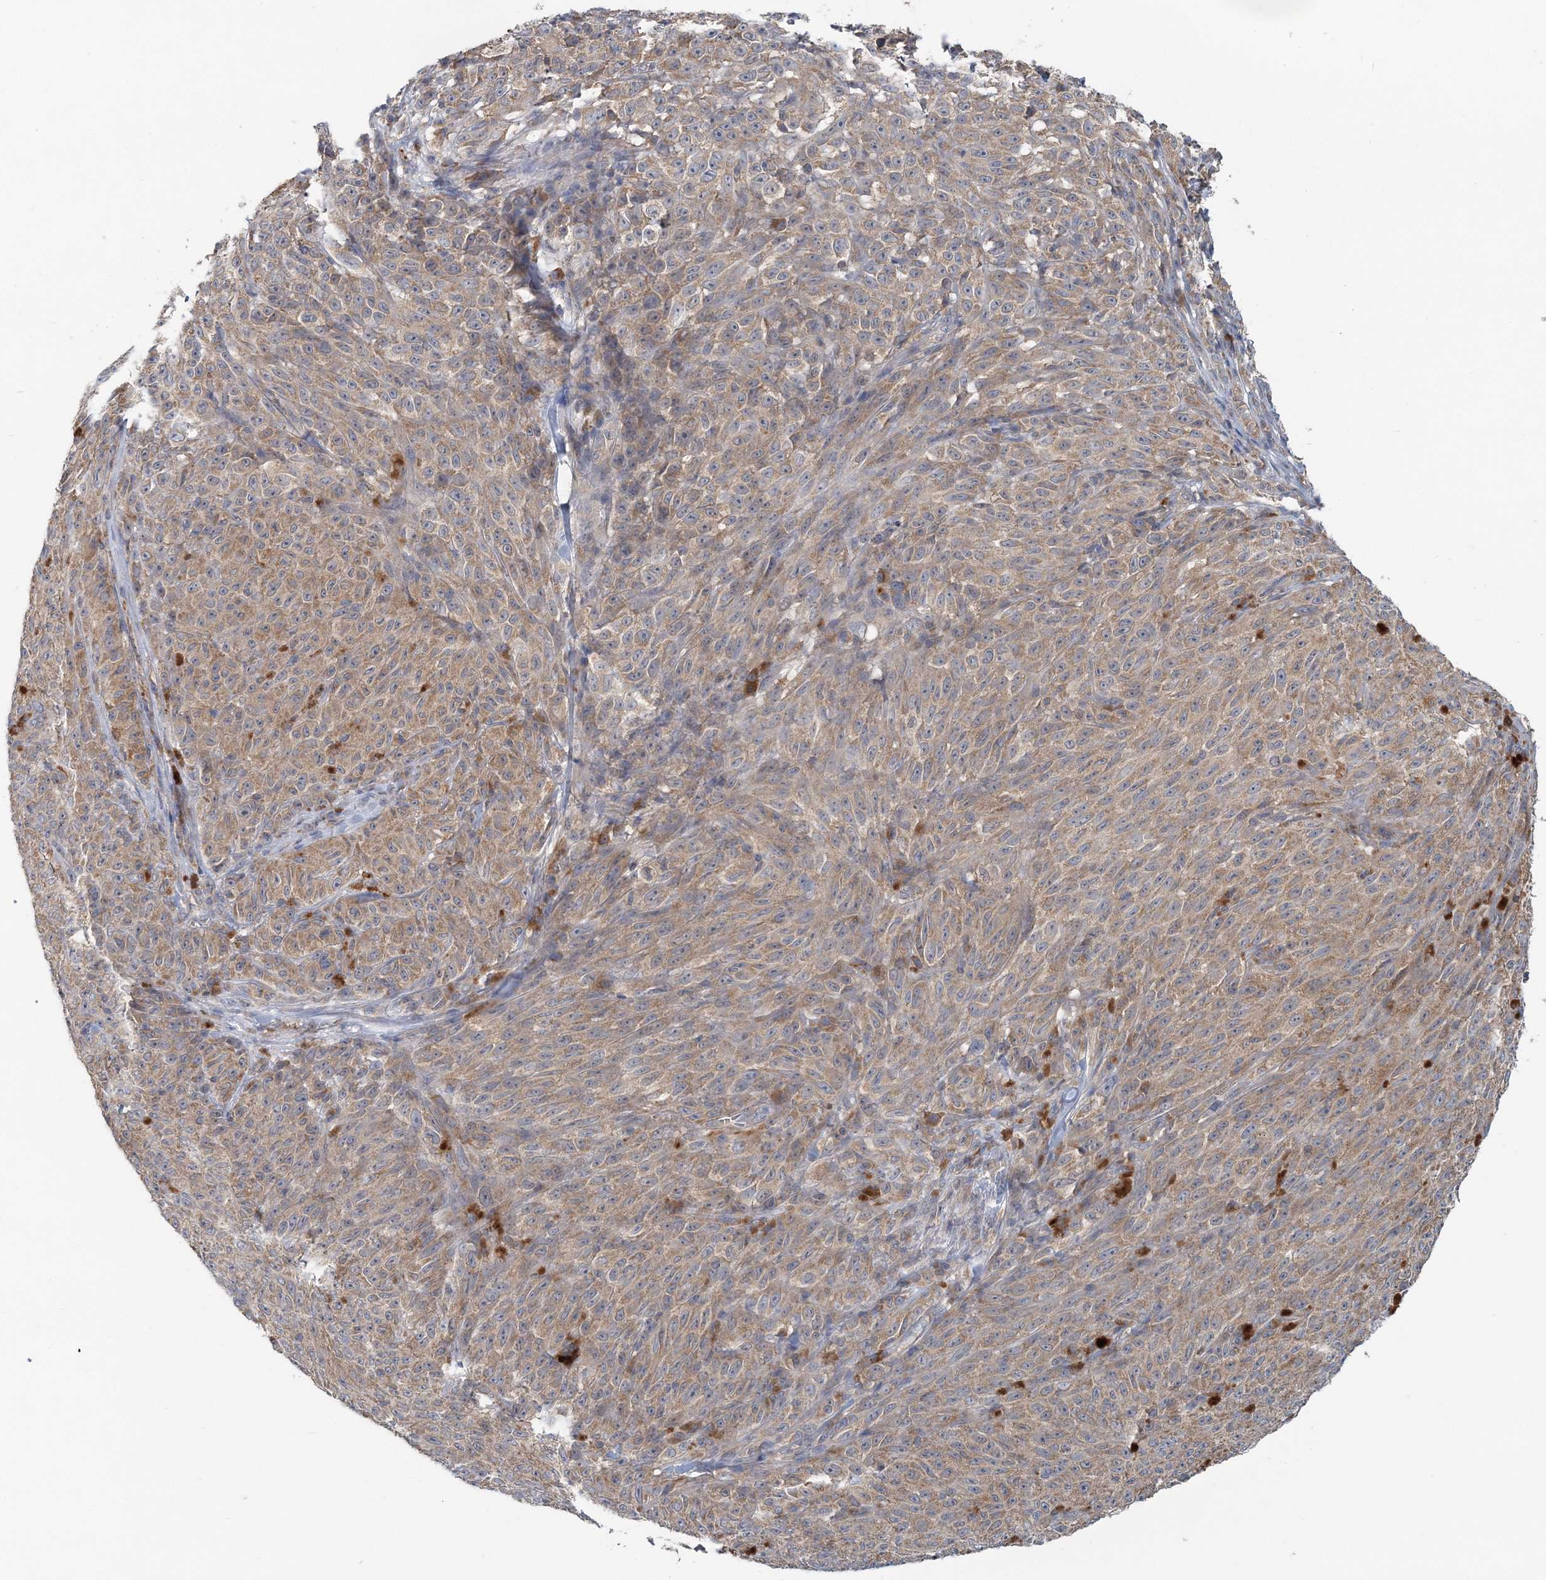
{"staining": {"intensity": "weak", "quantity": ">75%", "location": "cytoplasmic/membranous"}, "tissue": "melanoma", "cell_type": "Tumor cells", "image_type": "cancer", "snomed": [{"axis": "morphology", "description": "Malignant melanoma, NOS"}, {"axis": "topography", "description": "Skin"}], "caption": "Immunohistochemical staining of malignant melanoma demonstrates weak cytoplasmic/membranous protein staining in about >75% of tumor cells.", "gene": "RNF25", "patient": {"sex": "female", "age": 82}}